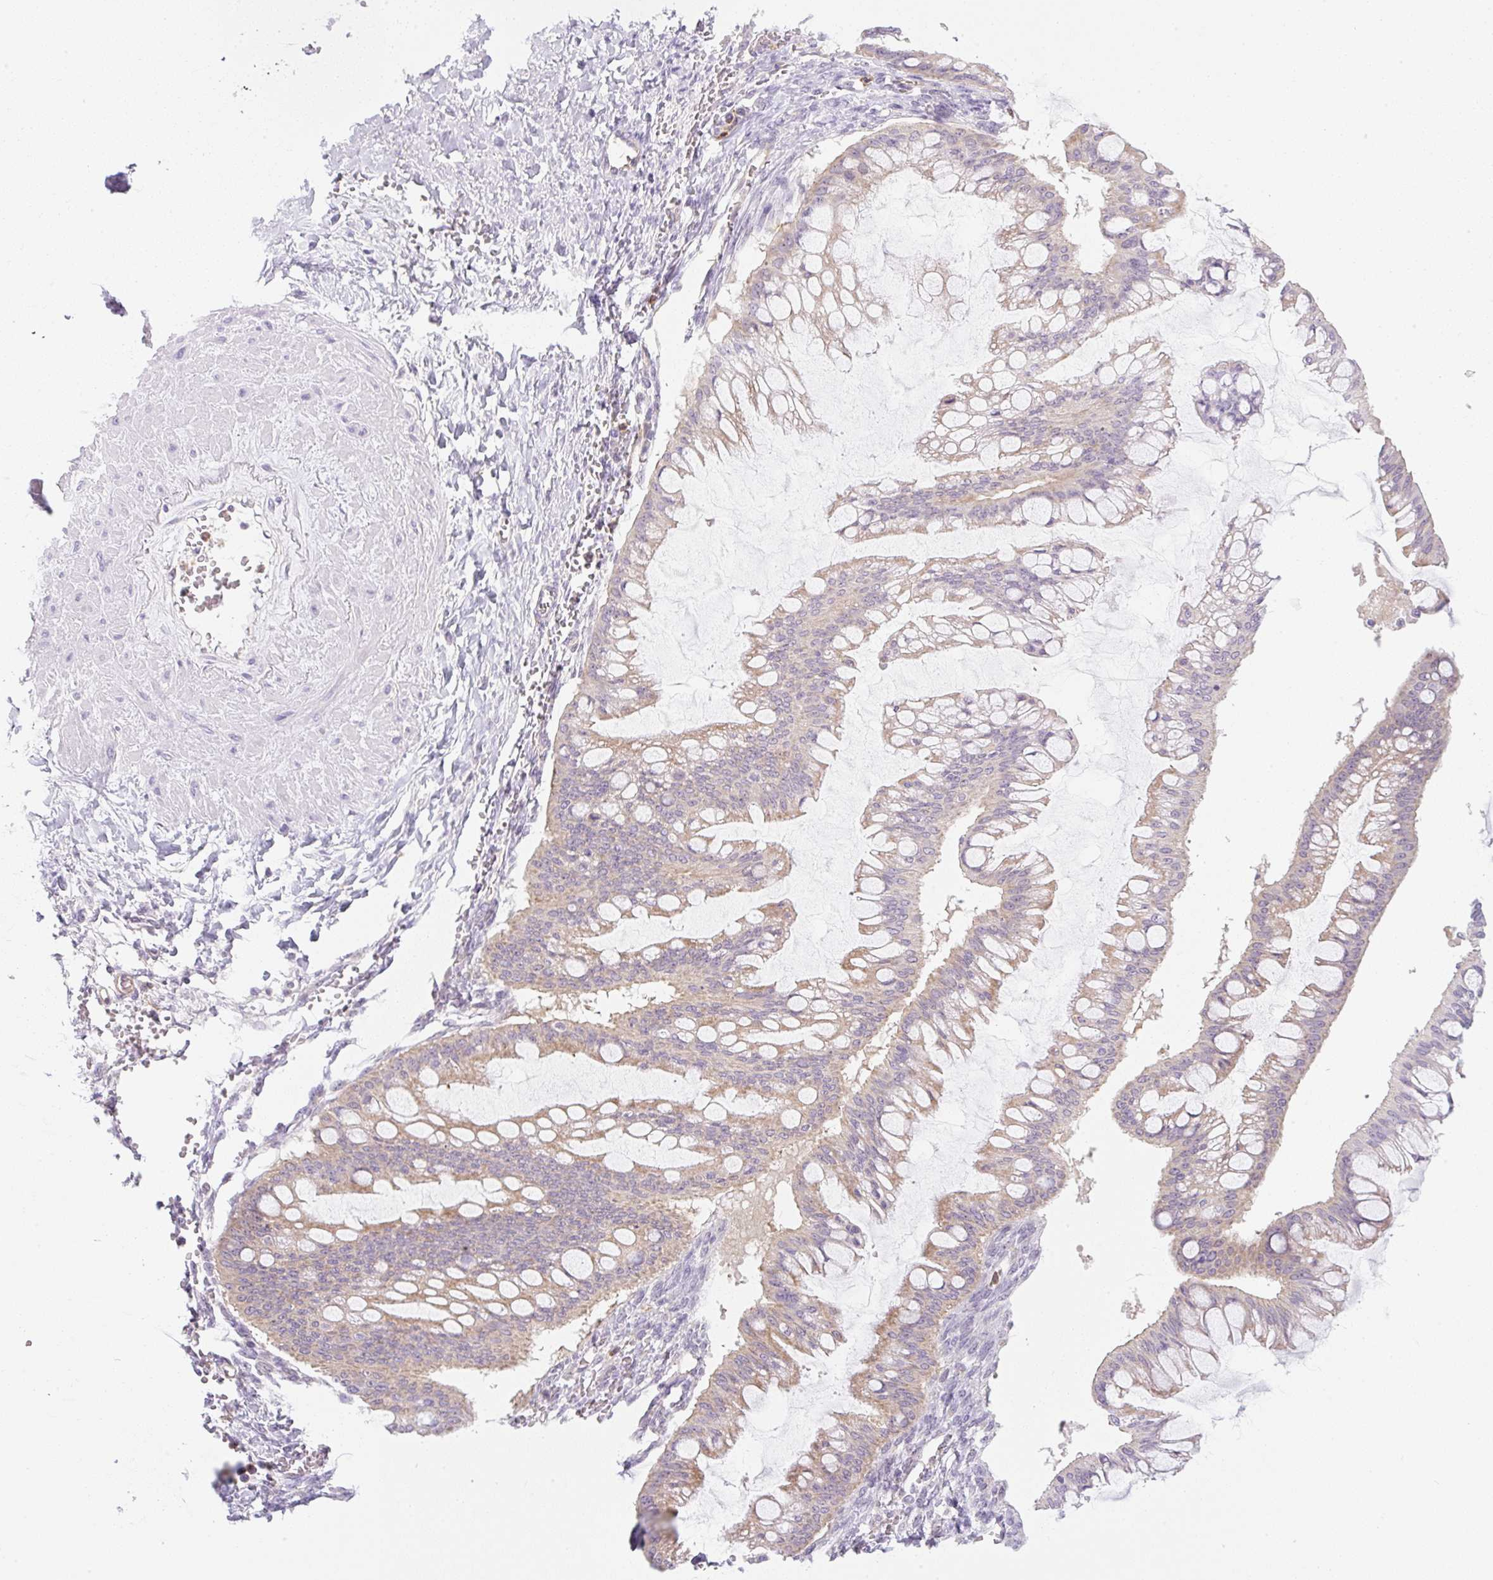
{"staining": {"intensity": "weak", "quantity": "<25%", "location": "cytoplasmic/membranous"}, "tissue": "ovarian cancer", "cell_type": "Tumor cells", "image_type": "cancer", "snomed": [{"axis": "morphology", "description": "Cystadenocarcinoma, mucinous, NOS"}, {"axis": "topography", "description": "Ovary"}], "caption": "A photomicrograph of human ovarian cancer is negative for staining in tumor cells. The staining is performed using DAB (3,3'-diaminobenzidine) brown chromogen with nuclei counter-stained in using hematoxylin.", "gene": "OMA1", "patient": {"sex": "female", "age": 73}}